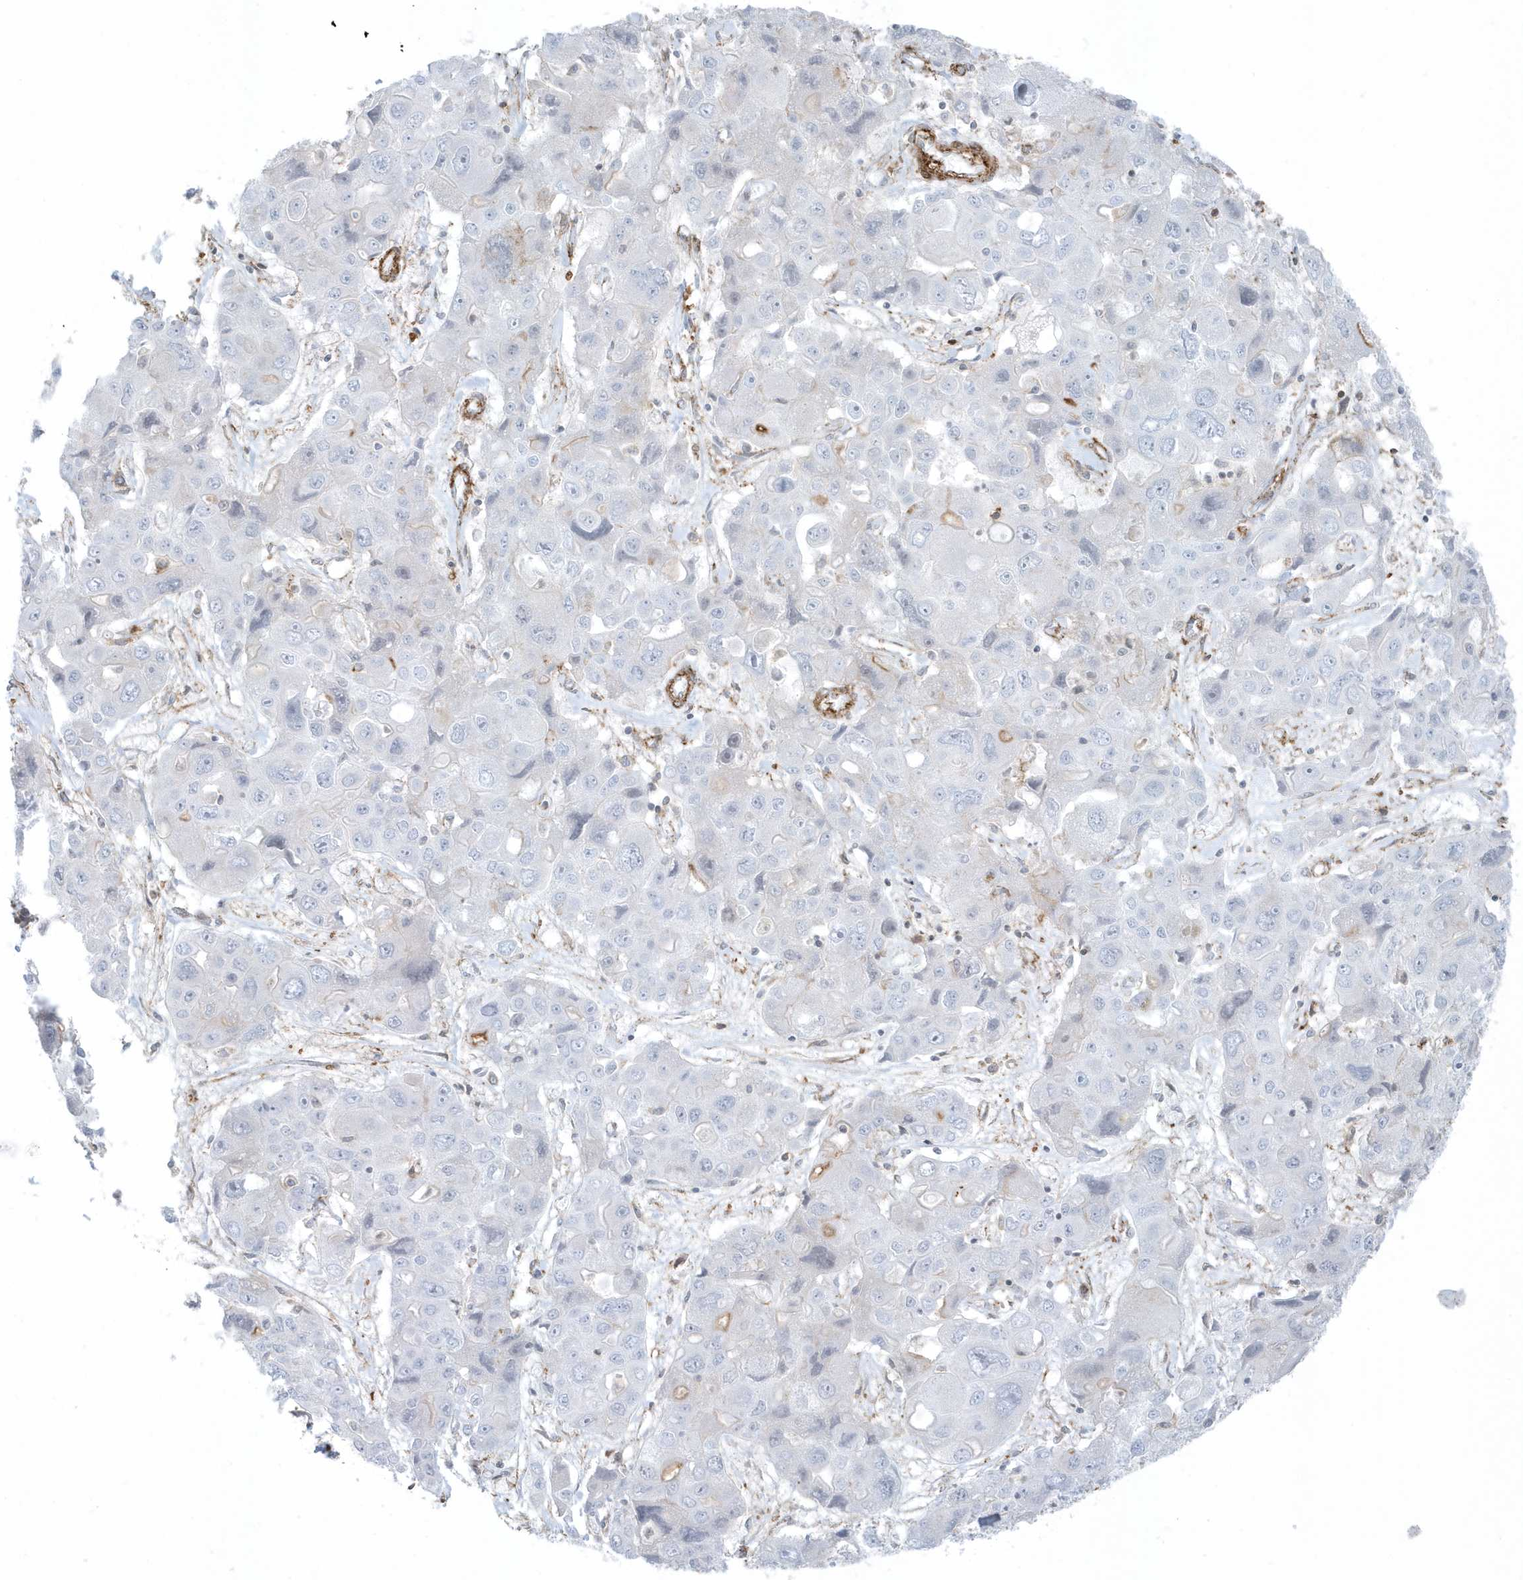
{"staining": {"intensity": "negative", "quantity": "none", "location": "none"}, "tissue": "liver cancer", "cell_type": "Tumor cells", "image_type": "cancer", "snomed": [{"axis": "morphology", "description": "Cholangiocarcinoma"}, {"axis": "topography", "description": "Liver"}], "caption": "The micrograph shows no staining of tumor cells in liver cancer (cholangiocarcinoma).", "gene": "CACNB2", "patient": {"sex": "male", "age": 67}}